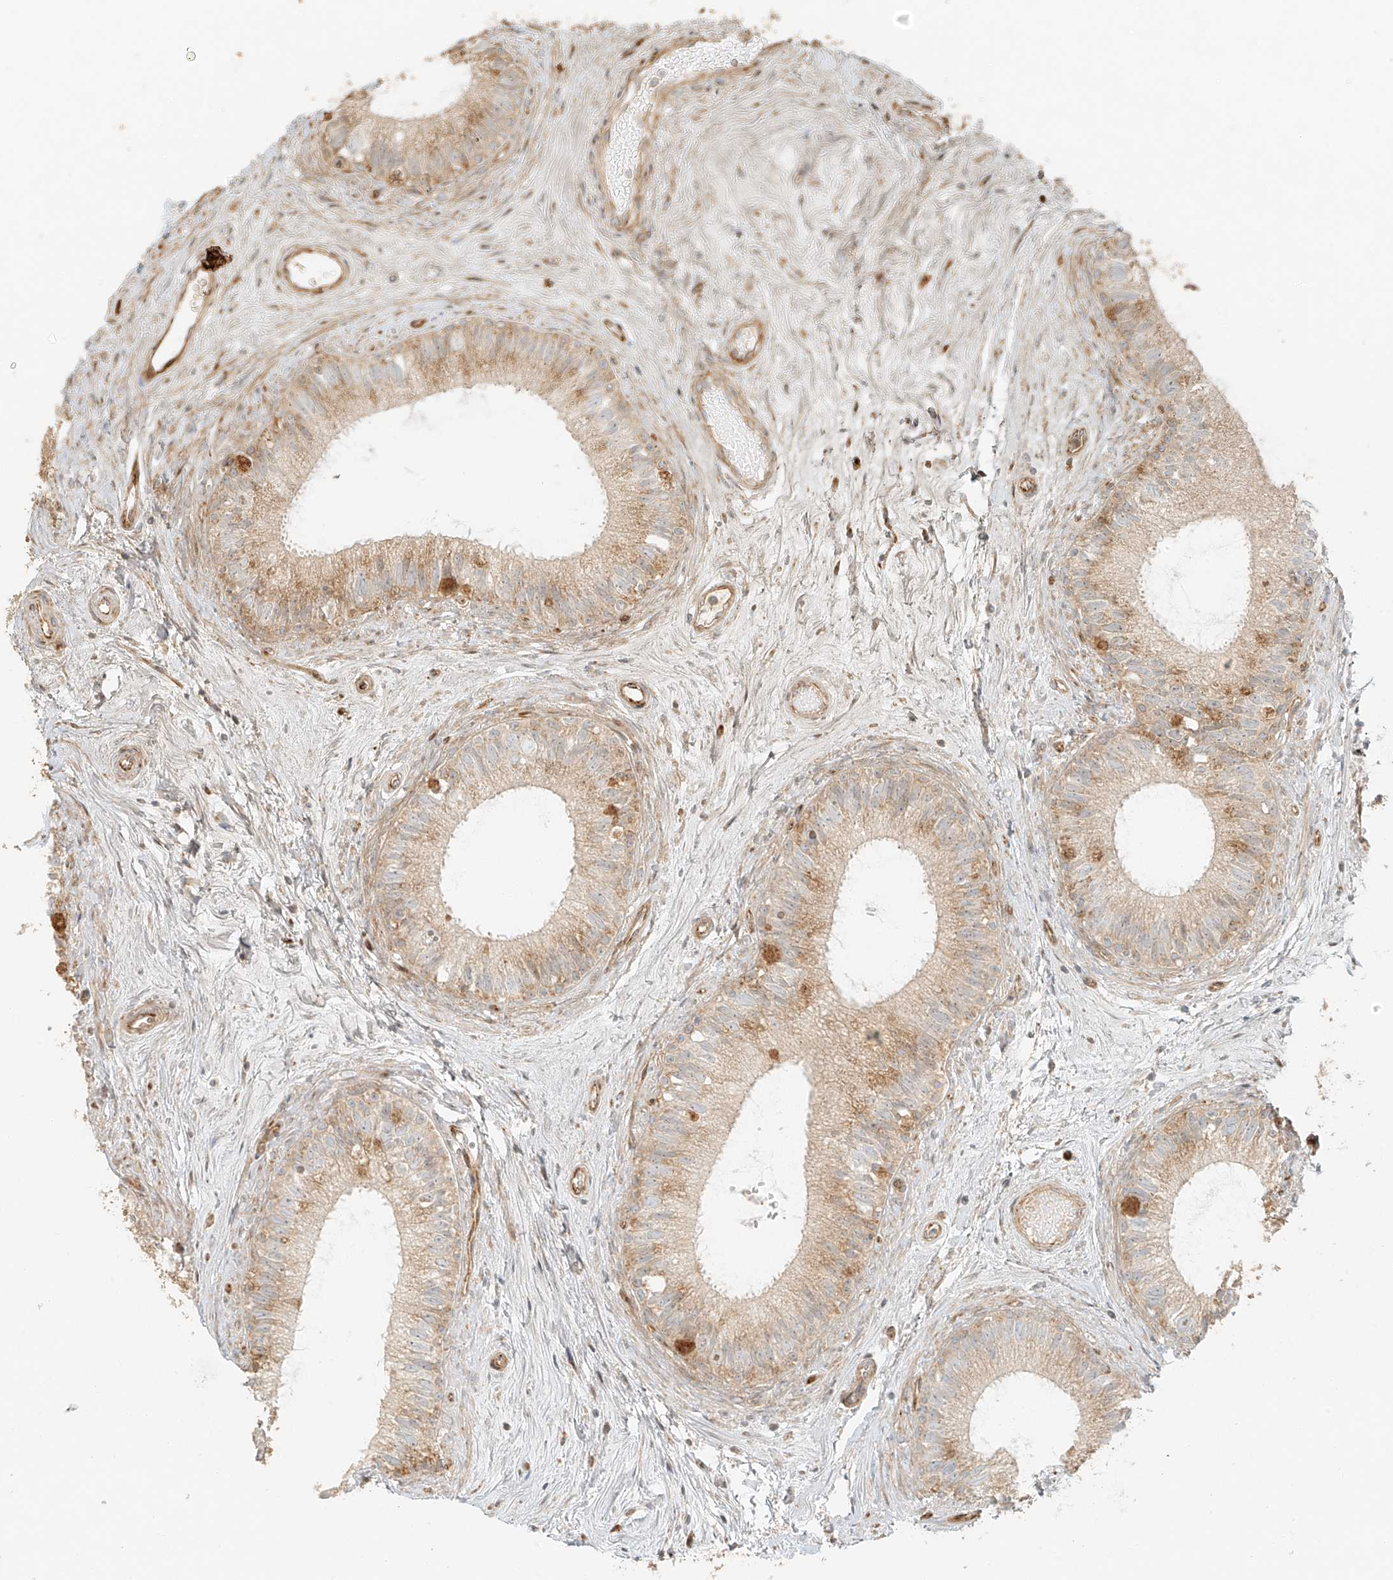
{"staining": {"intensity": "moderate", "quantity": "25%-75%", "location": "cytoplasmic/membranous"}, "tissue": "epididymis", "cell_type": "Glandular cells", "image_type": "normal", "snomed": [{"axis": "morphology", "description": "Normal tissue, NOS"}, {"axis": "topography", "description": "Epididymis"}], "caption": "The image exhibits staining of benign epididymis, revealing moderate cytoplasmic/membranous protein positivity (brown color) within glandular cells. (DAB IHC with brightfield microscopy, high magnification).", "gene": "MIPEP", "patient": {"sex": "male", "age": 71}}